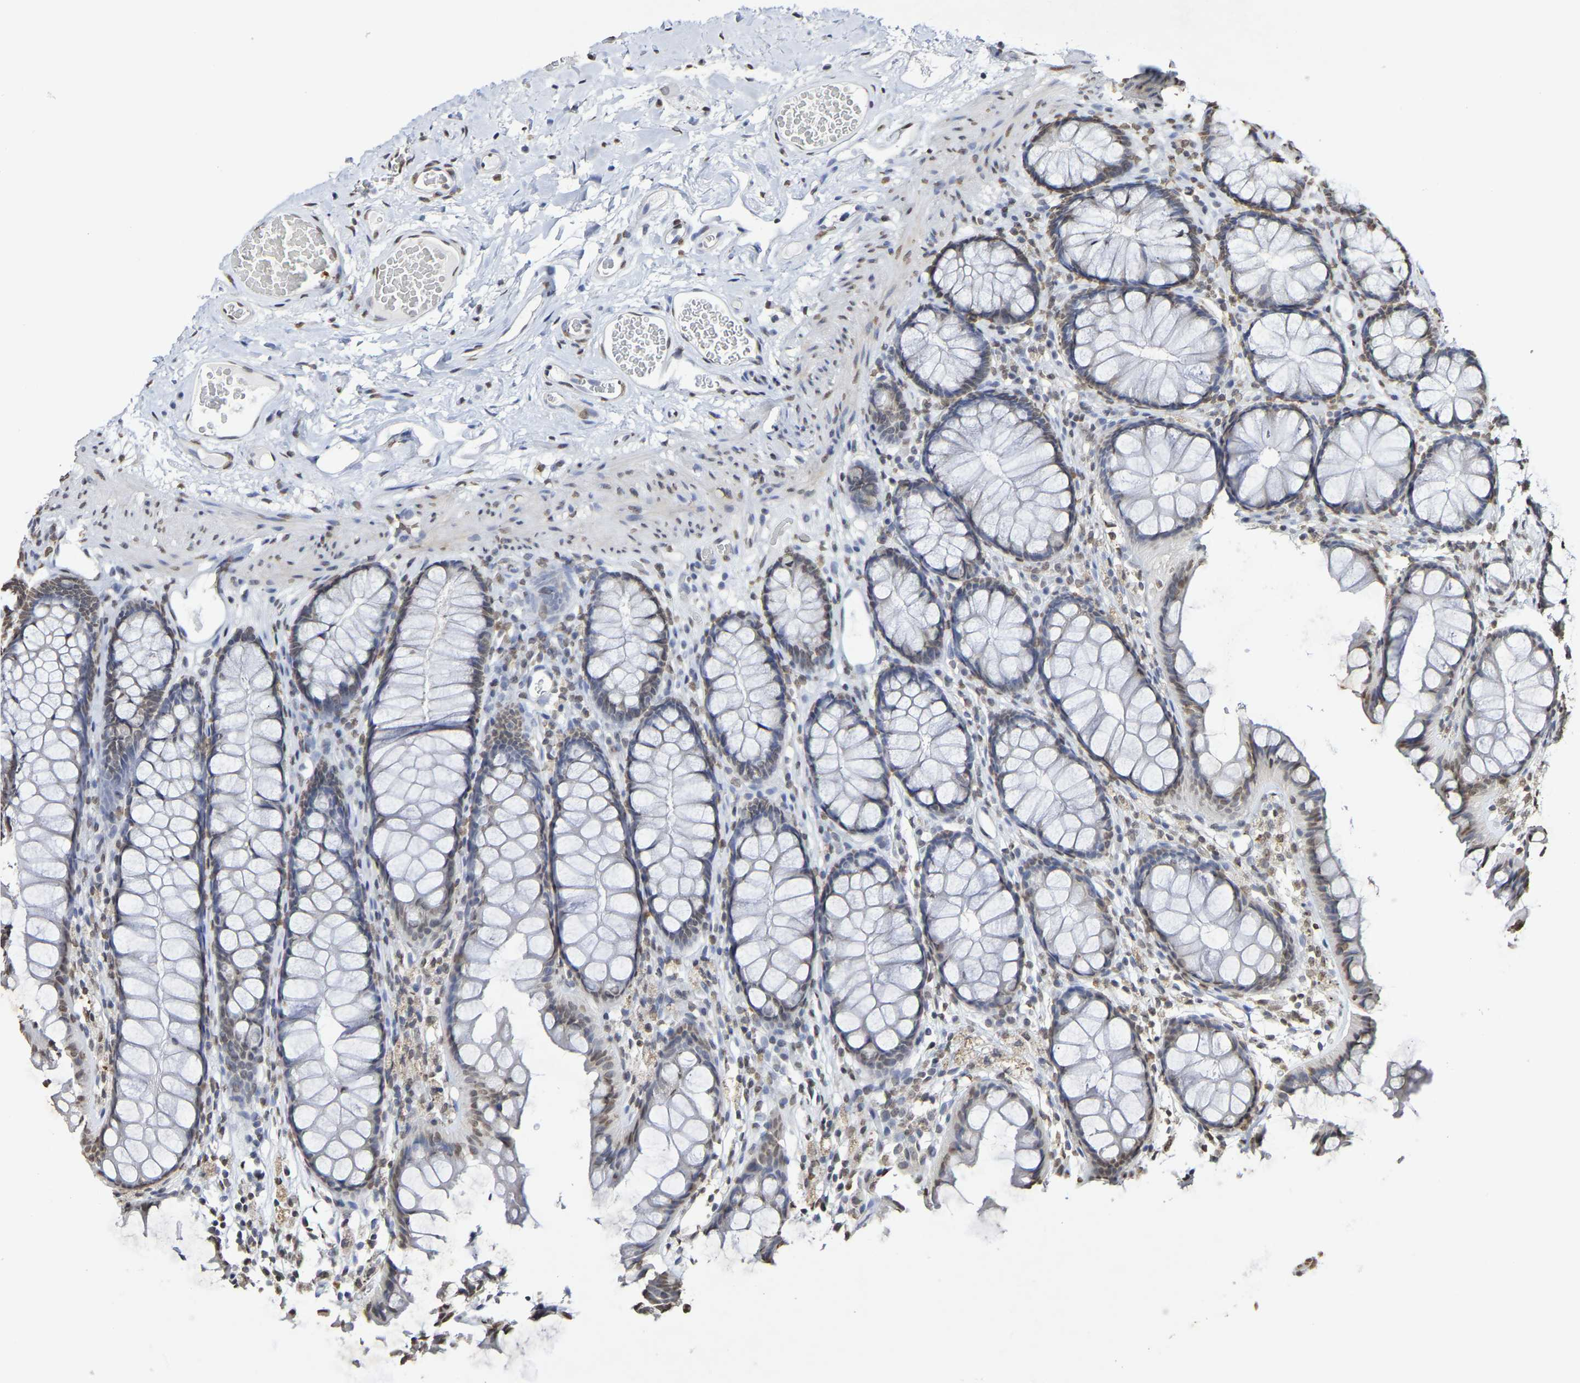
{"staining": {"intensity": "weak", "quantity": ">75%", "location": "nuclear"}, "tissue": "colon", "cell_type": "Endothelial cells", "image_type": "normal", "snomed": [{"axis": "morphology", "description": "Normal tissue, NOS"}, {"axis": "topography", "description": "Colon"}], "caption": "Colon was stained to show a protein in brown. There is low levels of weak nuclear staining in approximately >75% of endothelial cells. (brown staining indicates protein expression, while blue staining denotes nuclei).", "gene": "ATF4", "patient": {"sex": "female", "age": 55}}